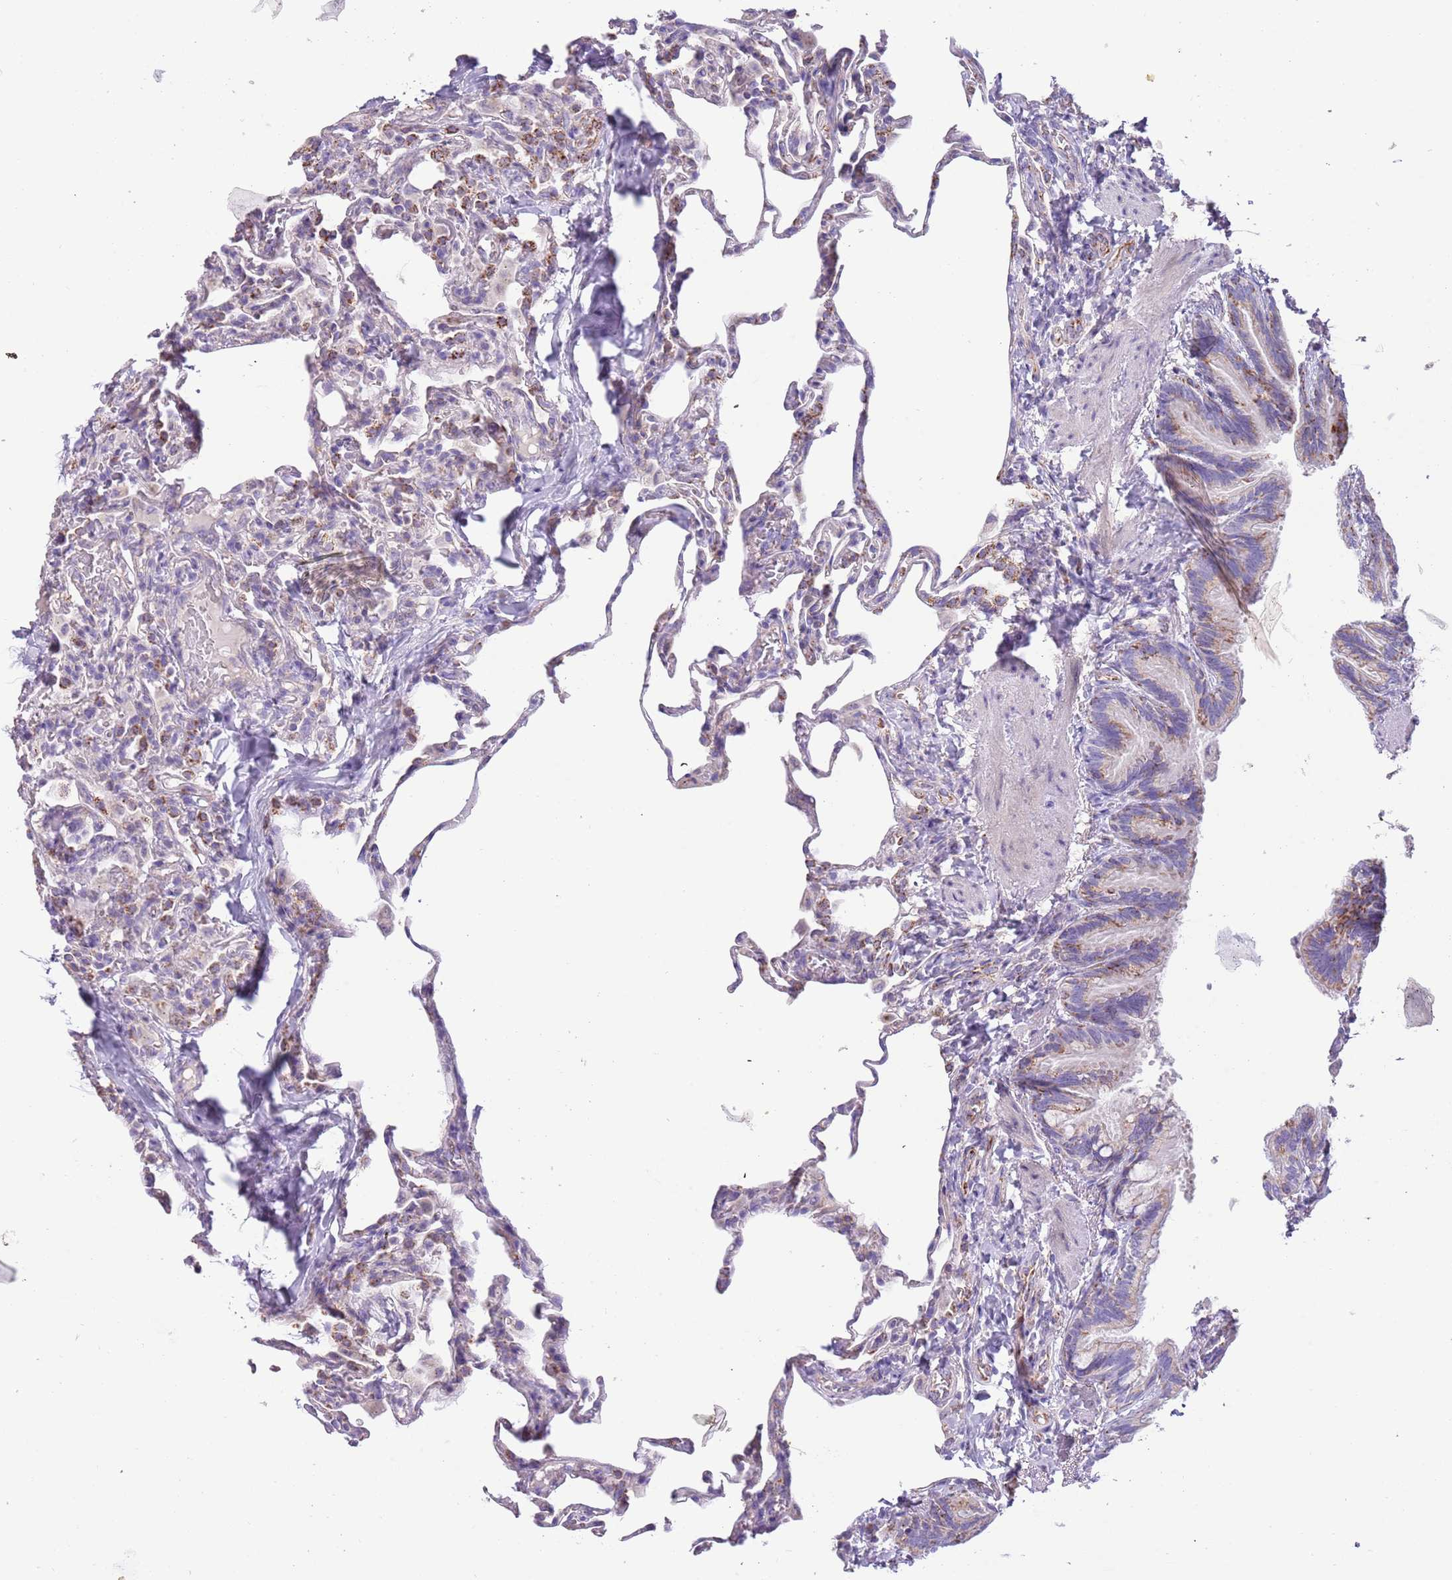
{"staining": {"intensity": "negative", "quantity": "none", "location": "none"}, "tissue": "lung", "cell_type": "Alveolar cells", "image_type": "normal", "snomed": [{"axis": "morphology", "description": "Normal tissue, NOS"}, {"axis": "topography", "description": "Lung"}], "caption": "DAB immunohistochemical staining of benign lung exhibits no significant staining in alveolar cells. (DAB (3,3'-diaminobenzidine) IHC visualized using brightfield microscopy, high magnification).", "gene": "RNF222", "patient": {"sex": "male", "age": 20}}